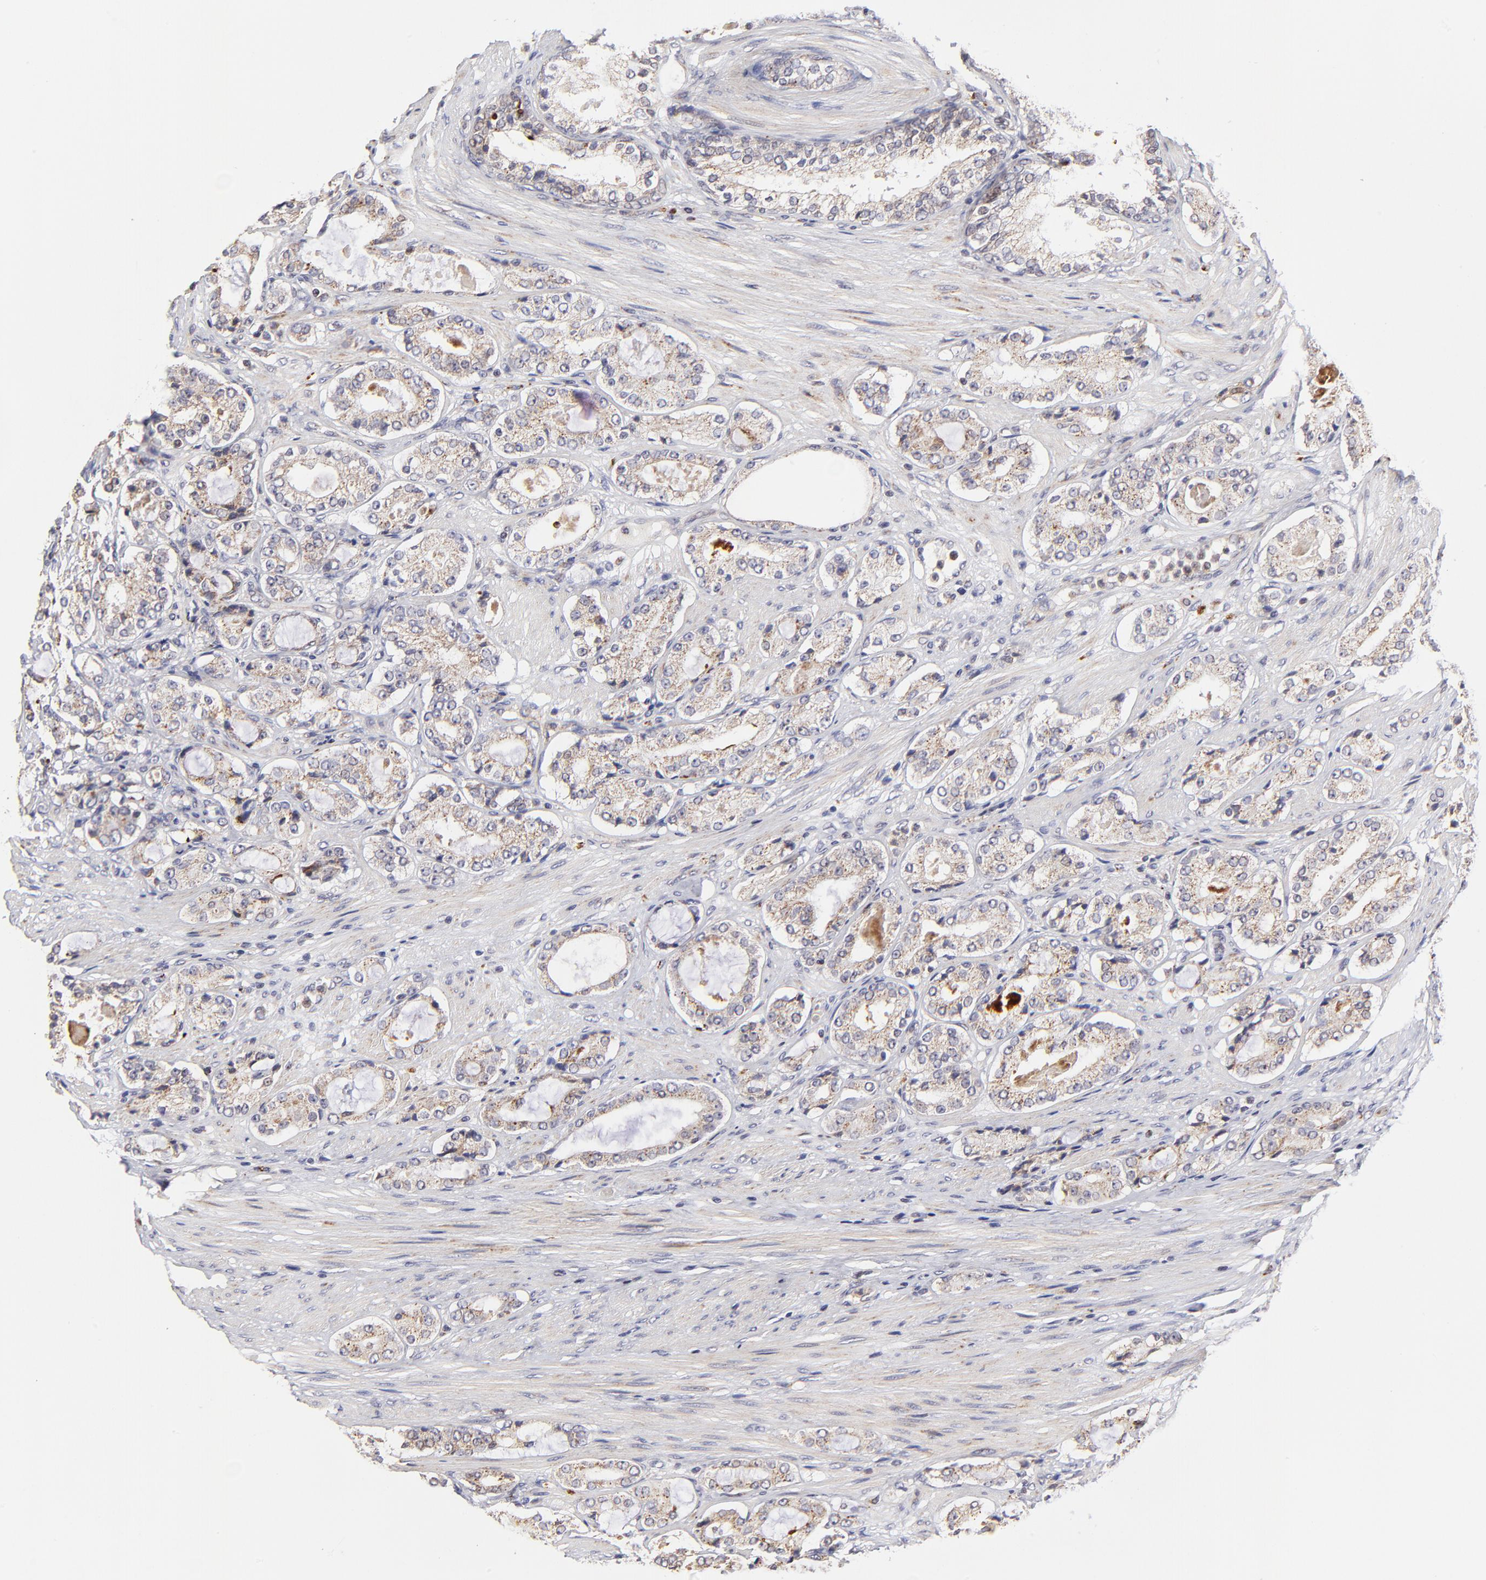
{"staining": {"intensity": "weak", "quantity": ">75%", "location": "cytoplasmic/membranous"}, "tissue": "prostate cancer", "cell_type": "Tumor cells", "image_type": "cancer", "snomed": [{"axis": "morphology", "description": "Adenocarcinoma, High grade"}, {"axis": "topography", "description": "Prostate"}], "caption": "DAB (3,3'-diaminobenzidine) immunohistochemical staining of prostate cancer shows weak cytoplasmic/membranous protein staining in approximately >75% of tumor cells. (DAB = brown stain, brightfield microscopy at high magnification).", "gene": "MAP2K7", "patient": {"sex": "male", "age": 72}}